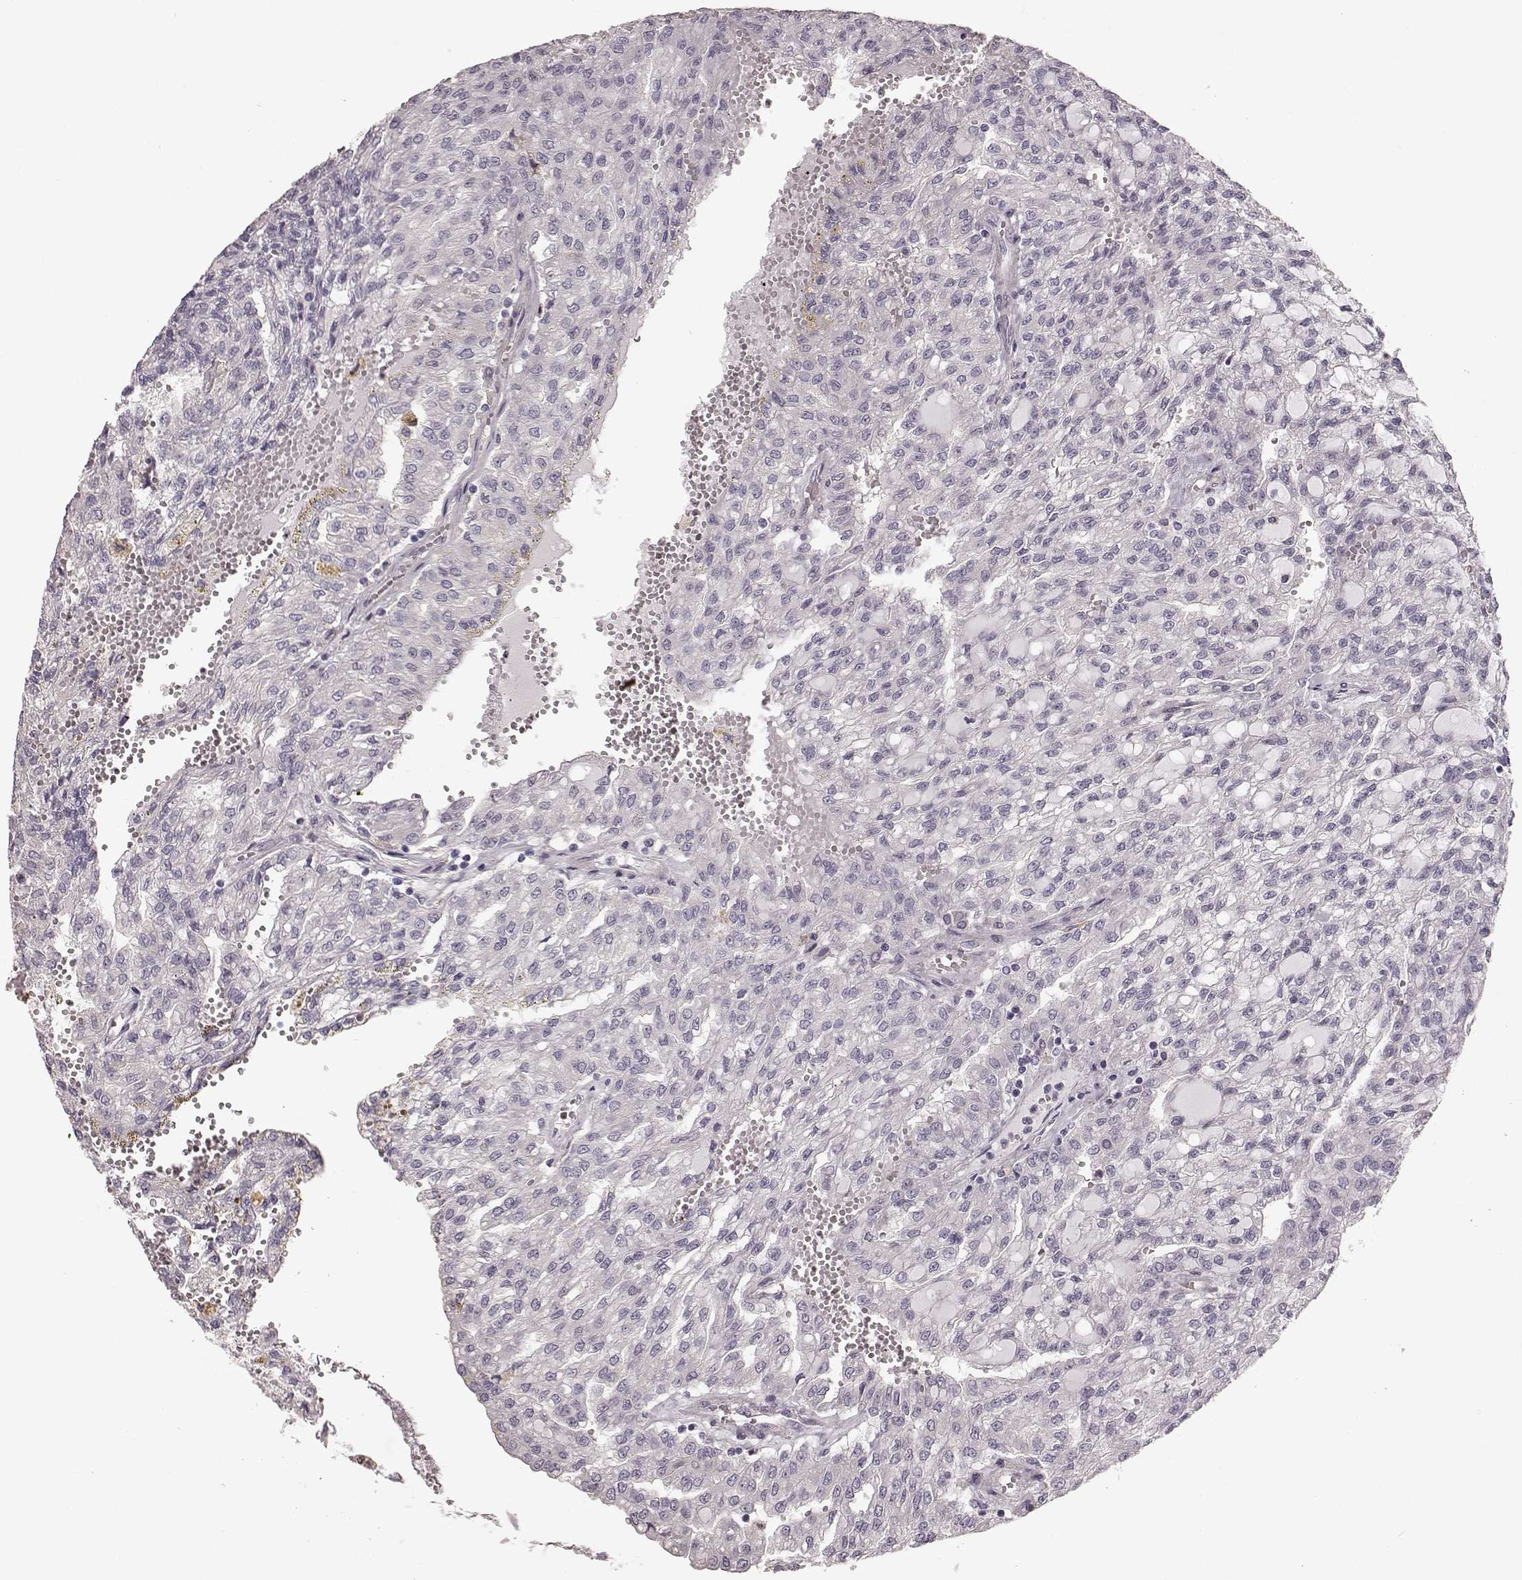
{"staining": {"intensity": "negative", "quantity": "none", "location": "none"}, "tissue": "renal cancer", "cell_type": "Tumor cells", "image_type": "cancer", "snomed": [{"axis": "morphology", "description": "Adenocarcinoma, NOS"}, {"axis": "topography", "description": "Kidney"}], "caption": "Tumor cells are negative for protein expression in human renal cancer (adenocarcinoma). (Brightfield microscopy of DAB immunohistochemistry at high magnification).", "gene": "GPR50", "patient": {"sex": "male", "age": 63}}